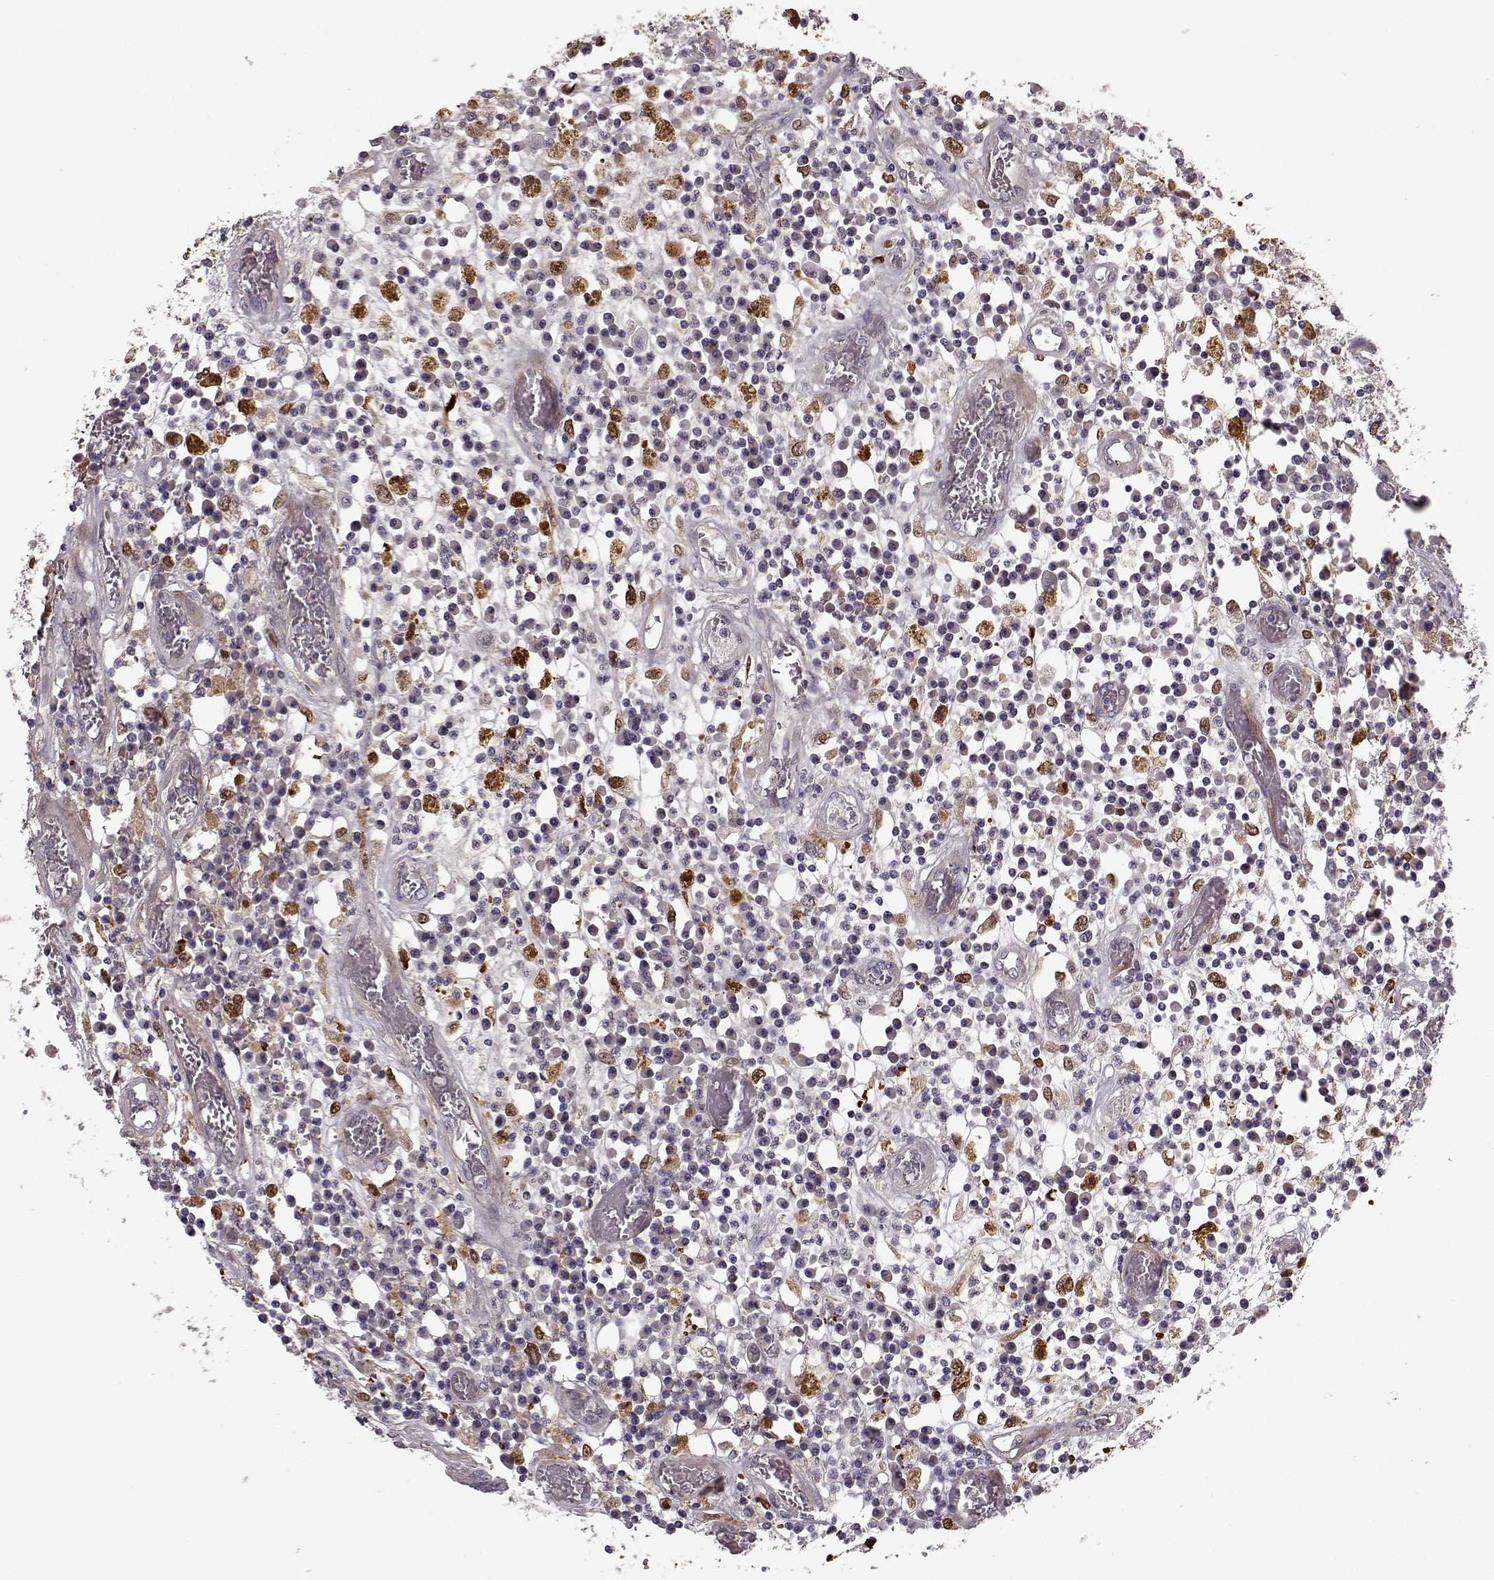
{"staining": {"intensity": "negative", "quantity": "none", "location": "none"}, "tissue": "colorectal cancer", "cell_type": "Tumor cells", "image_type": "cancer", "snomed": [{"axis": "morphology", "description": "Adenocarcinoma, NOS"}, {"axis": "topography", "description": "Rectum"}], "caption": "Image shows no protein staining in tumor cells of colorectal adenocarcinoma tissue.", "gene": "MTR", "patient": {"sex": "male", "age": 54}}